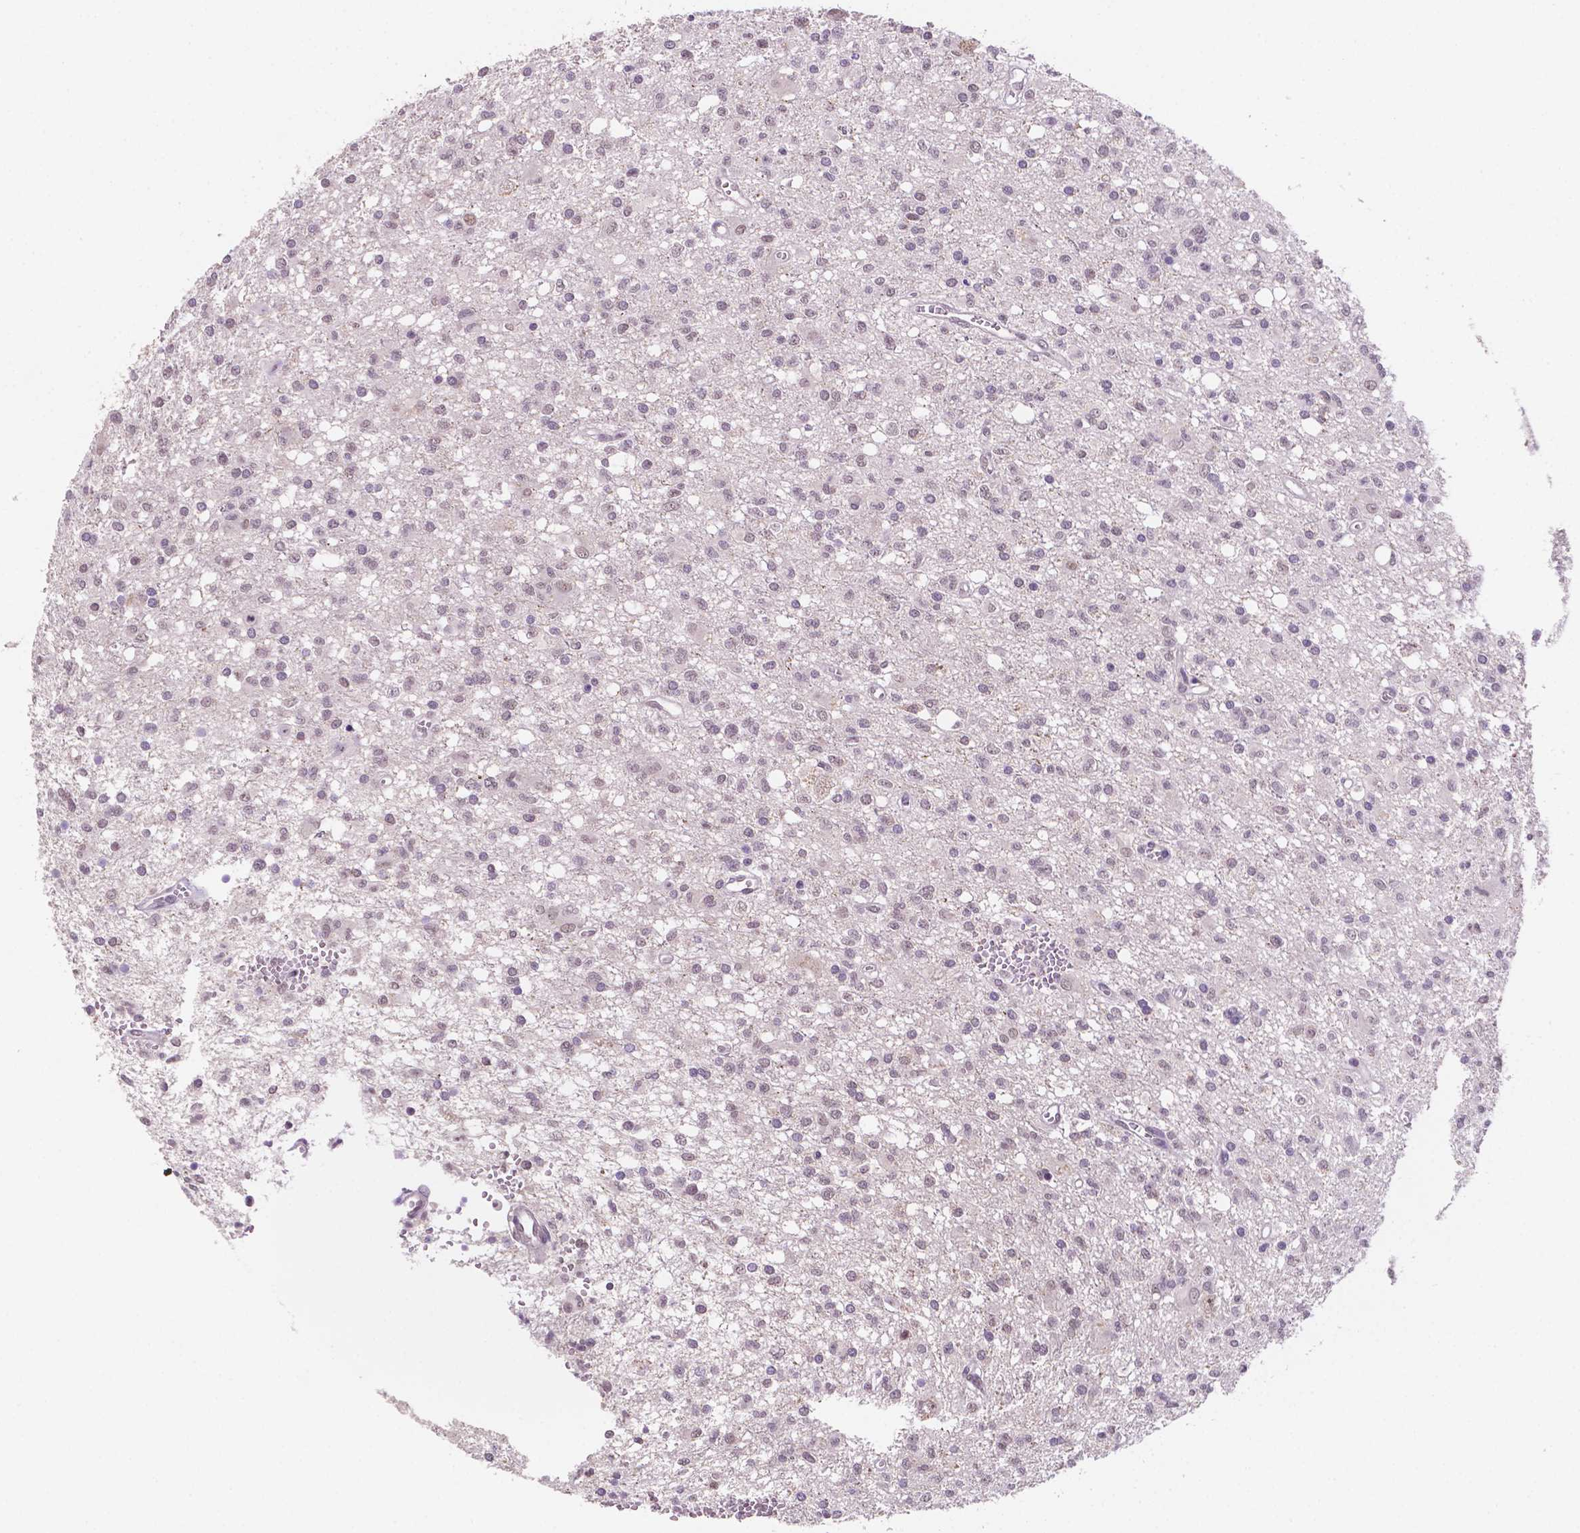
{"staining": {"intensity": "negative", "quantity": "none", "location": "none"}, "tissue": "glioma", "cell_type": "Tumor cells", "image_type": "cancer", "snomed": [{"axis": "morphology", "description": "Glioma, malignant, Low grade"}, {"axis": "topography", "description": "Brain"}], "caption": "Tumor cells show no significant protein expression in glioma.", "gene": "SHLD3", "patient": {"sex": "male", "age": 64}}